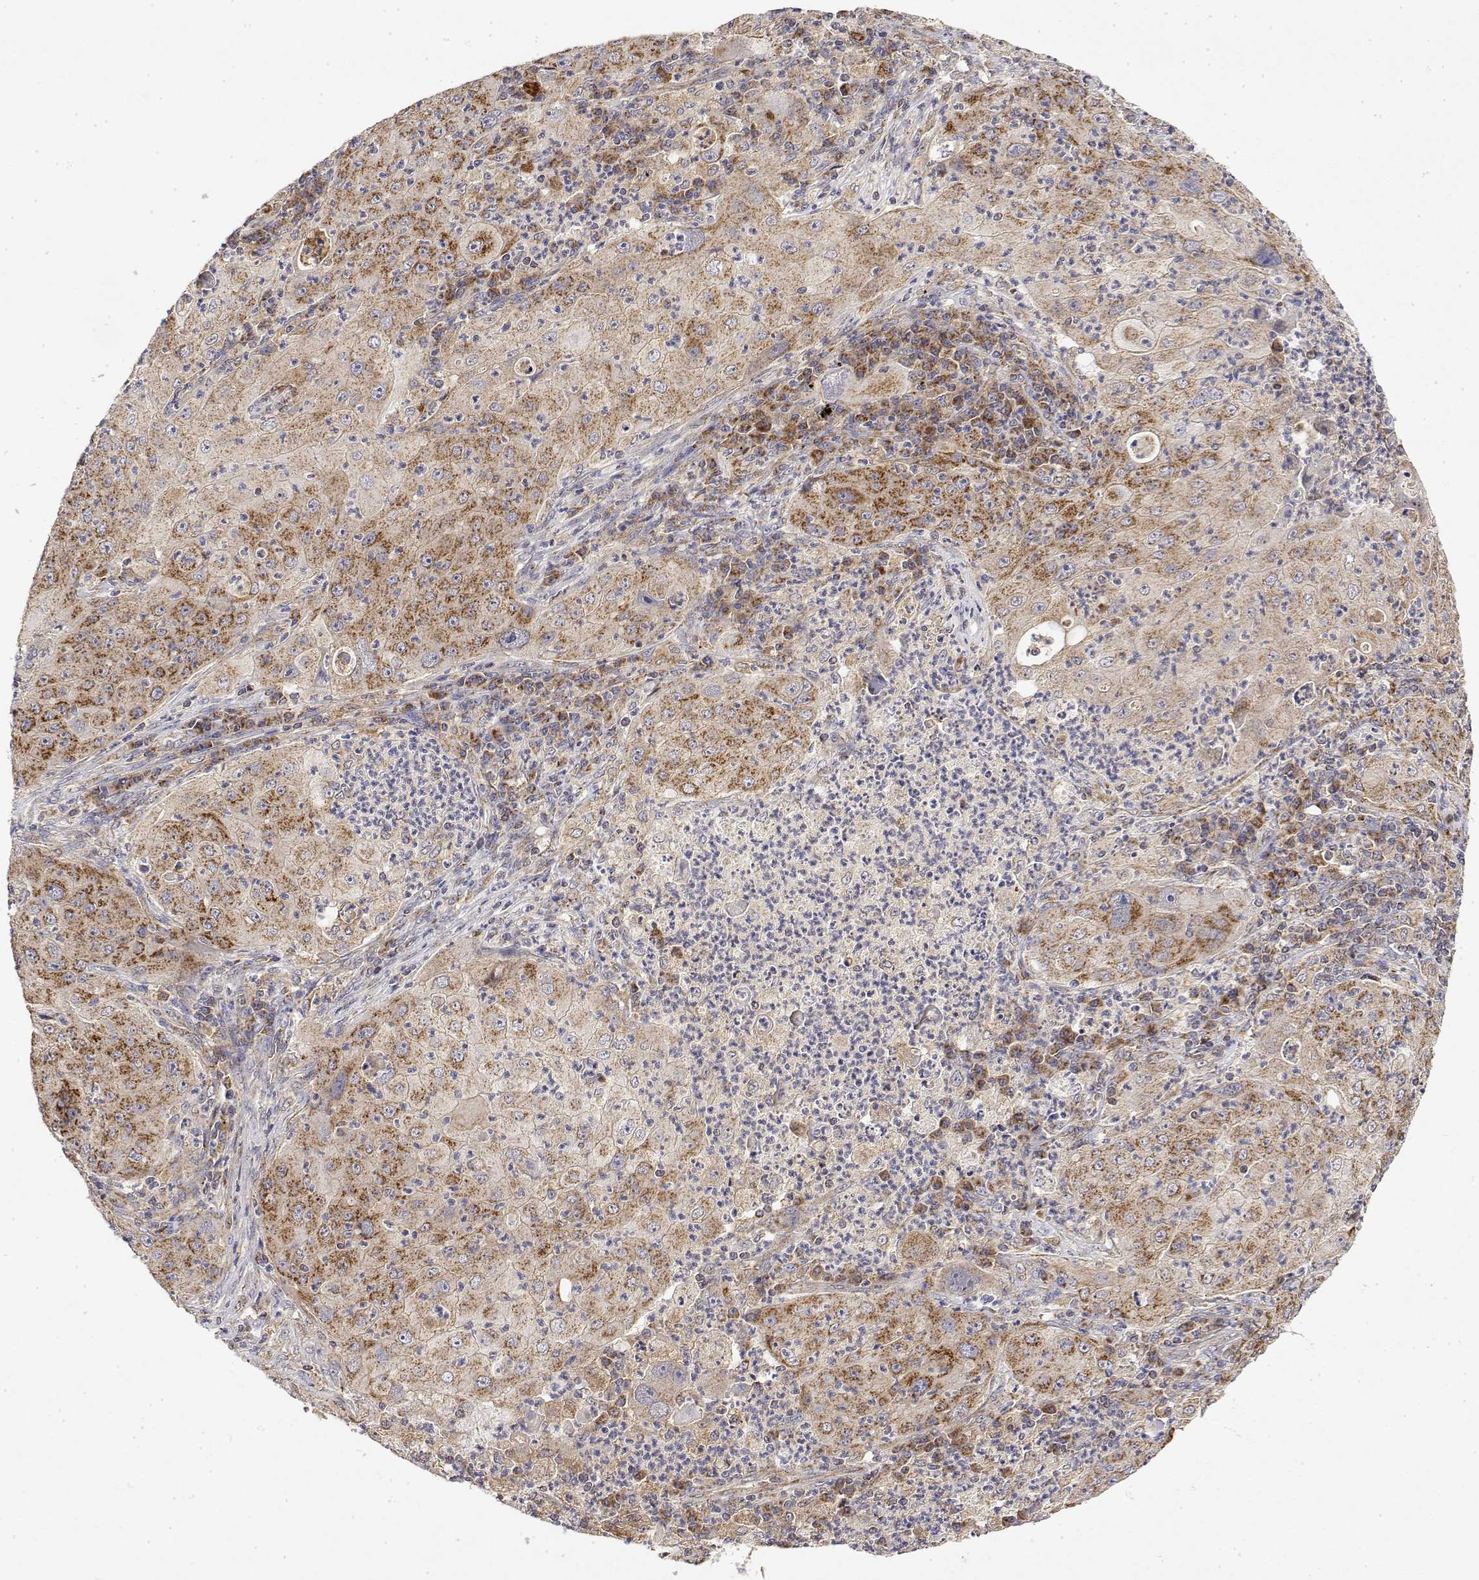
{"staining": {"intensity": "moderate", "quantity": "25%-75%", "location": "cytoplasmic/membranous"}, "tissue": "lung cancer", "cell_type": "Tumor cells", "image_type": "cancer", "snomed": [{"axis": "morphology", "description": "Squamous cell carcinoma, NOS"}, {"axis": "topography", "description": "Lung"}], "caption": "A medium amount of moderate cytoplasmic/membranous staining is appreciated in about 25%-75% of tumor cells in squamous cell carcinoma (lung) tissue.", "gene": "GADD45GIP1", "patient": {"sex": "female", "age": 59}}